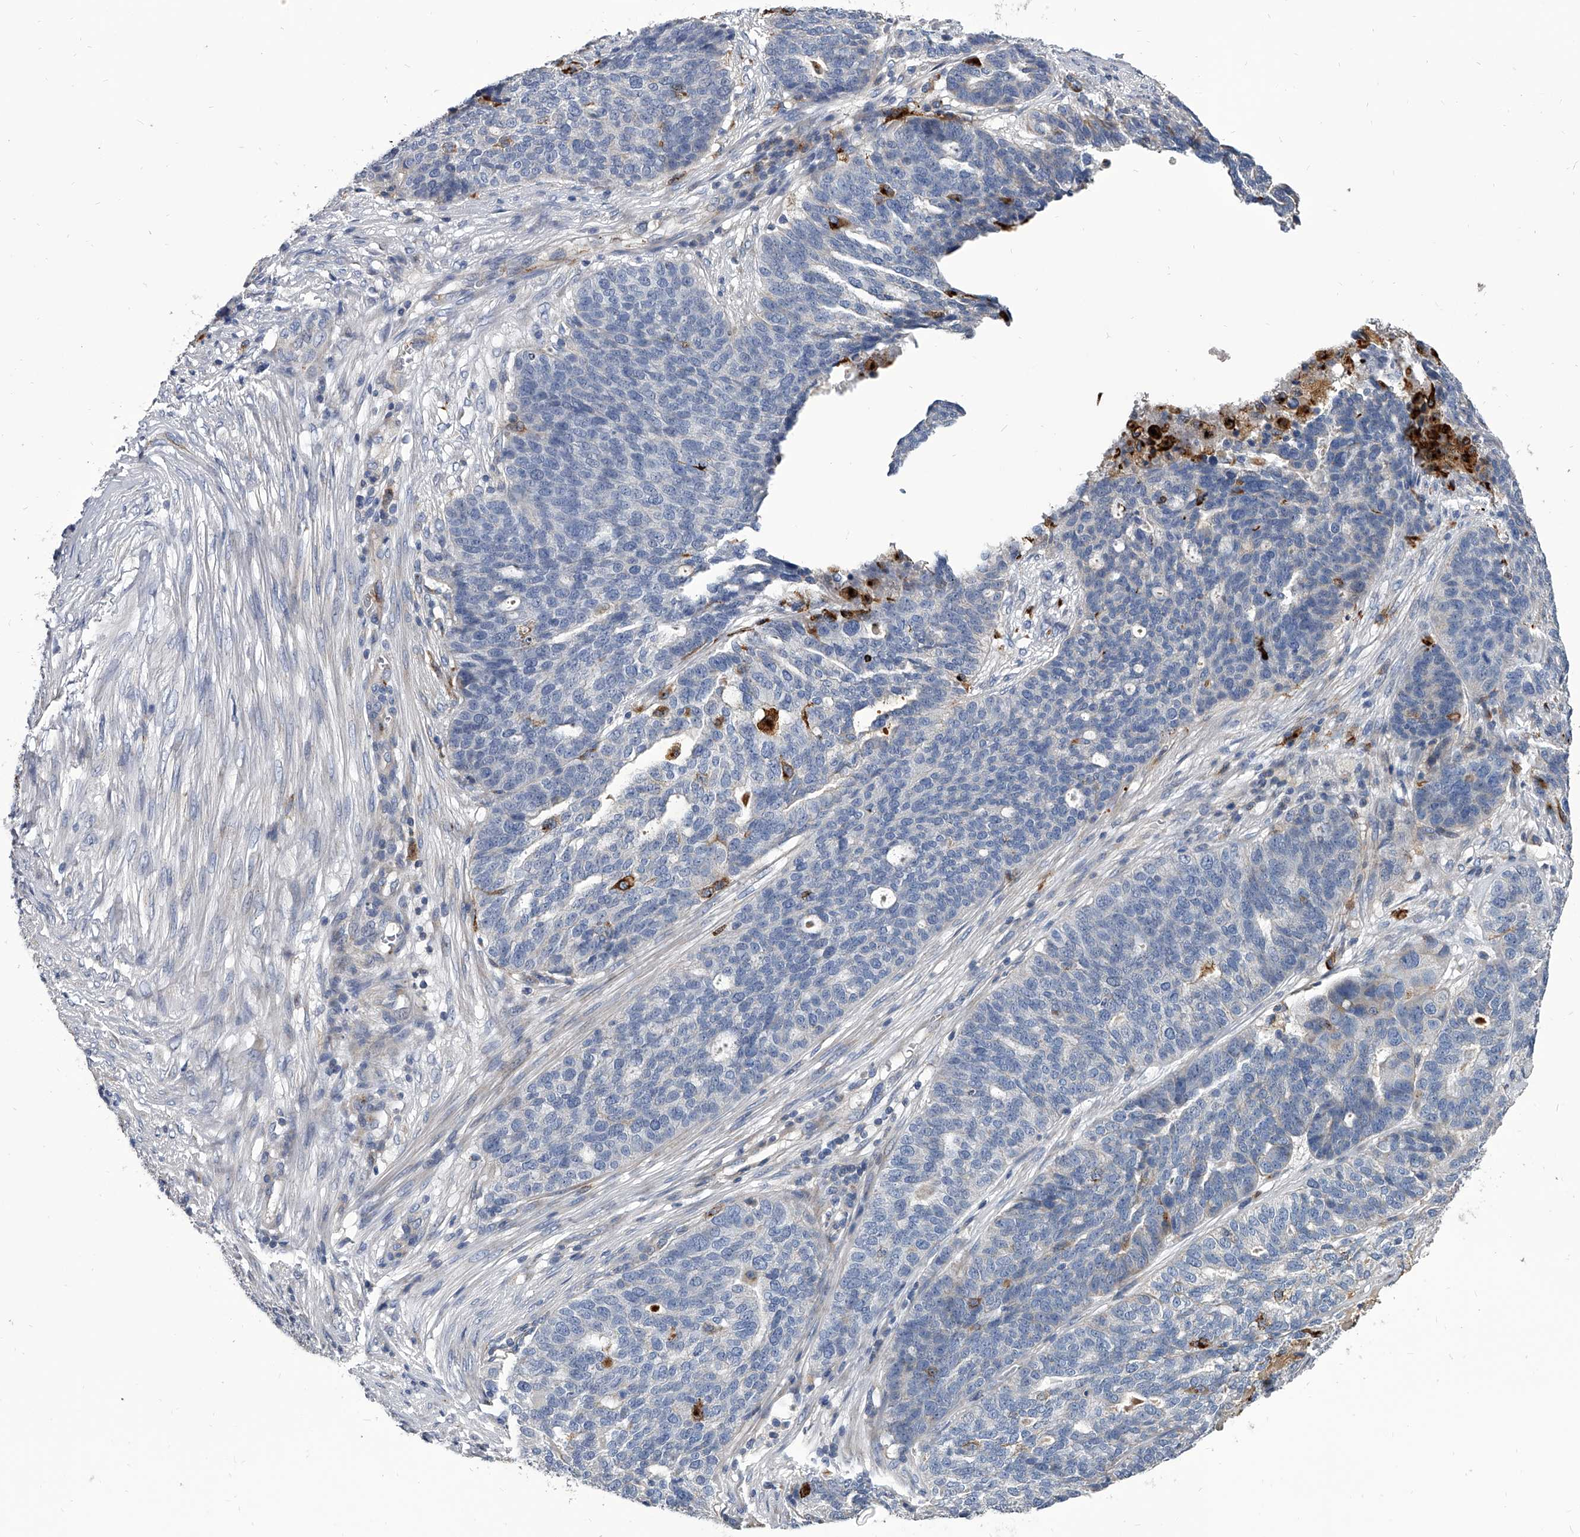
{"staining": {"intensity": "negative", "quantity": "none", "location": "none"}, "tissue": "ovarian cancer", "cell_type": "Tumor cells", "image_type": "cancer", "snomed": [{"axis": "morphology", "description": "Cystadenocarcinoma, serous, NOS"}, {"axis": "topography", "description": "Ovary"}], "caption": "Protein analysis of ovarian serous cystadenocarcinoma shows no significant expression in tumor cells.", "gene": "SPP1", "patient": {"sex": "female", "age": 59}}